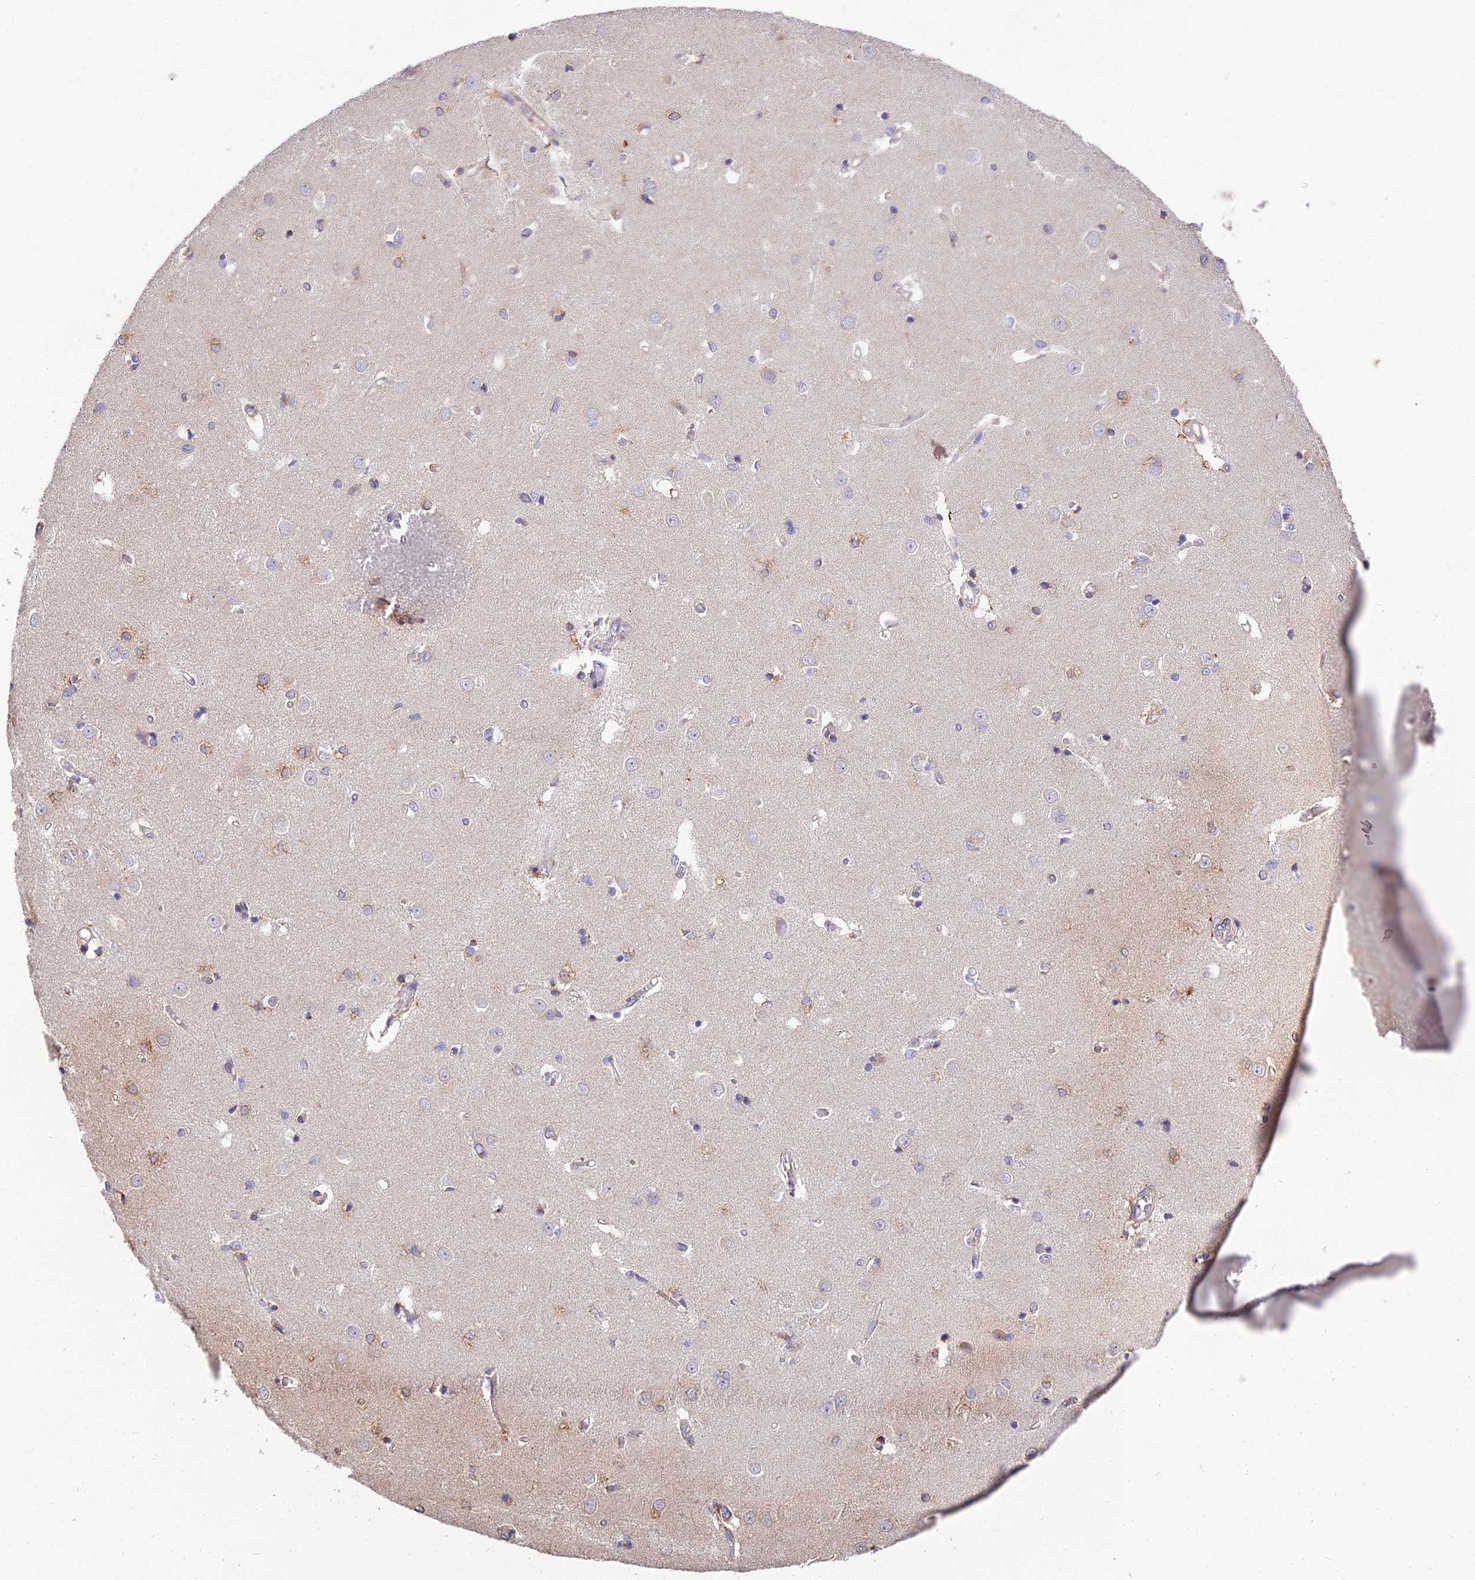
{"staining": {"intensity": "moderate", "quantity": "<25%", "location": "cytoplasmic/membranous"}, "tissue": "caudate", "cell_type": "Glial cells", "image_type": "normal", "snomed": [{"axis": "morphology", "description": "Normal tissue, NOS"}, {"axis": "topography", "description": "Lateral ventricle wall"}], "caption": "Moderate cytoplasmic/membranous staining is present in about <25% of glial cells in normal caudate.", "gene": "ARL8A", "patient": {"sex": "male", "age": 37}}